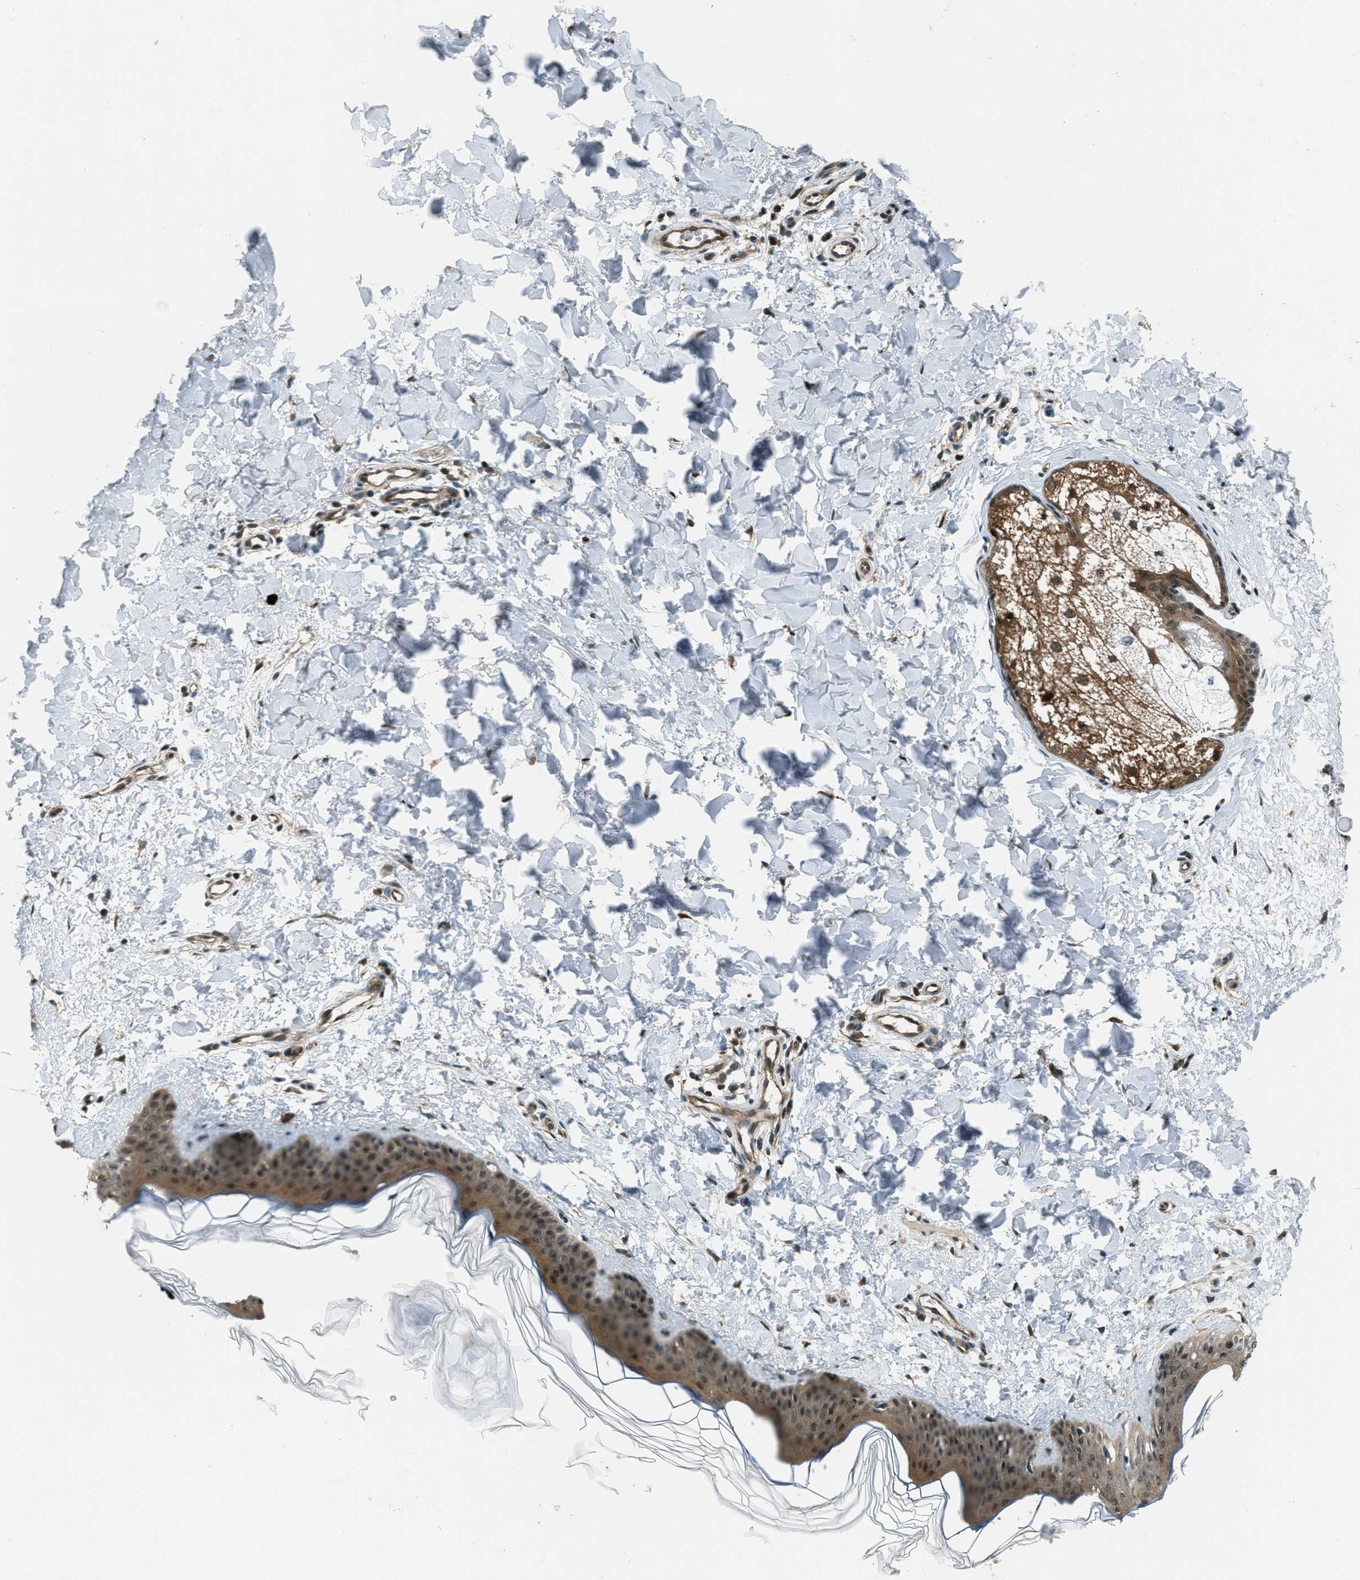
{"staining": {"intensity": "moderate", "quantity": ">75%", "location": "cytoplasmic/membranous"}, "tissue": "skin", "cell_type": "Fibroblasts", "image_type": "normal", "snomed": [{"axis": "morphology", "description": "Normal tissue, NOS"}, {"axis": "topography", "description": "Skin"}], "caption": "The micrograph reveals immunohistochemical staining of unremarkable skin. There is moderate cytoplasmic/membranous staining is identified in about >75% of fibroblasts.", "gene": "NUDCD3", "patient": {"sex": "female", "age": 17}}